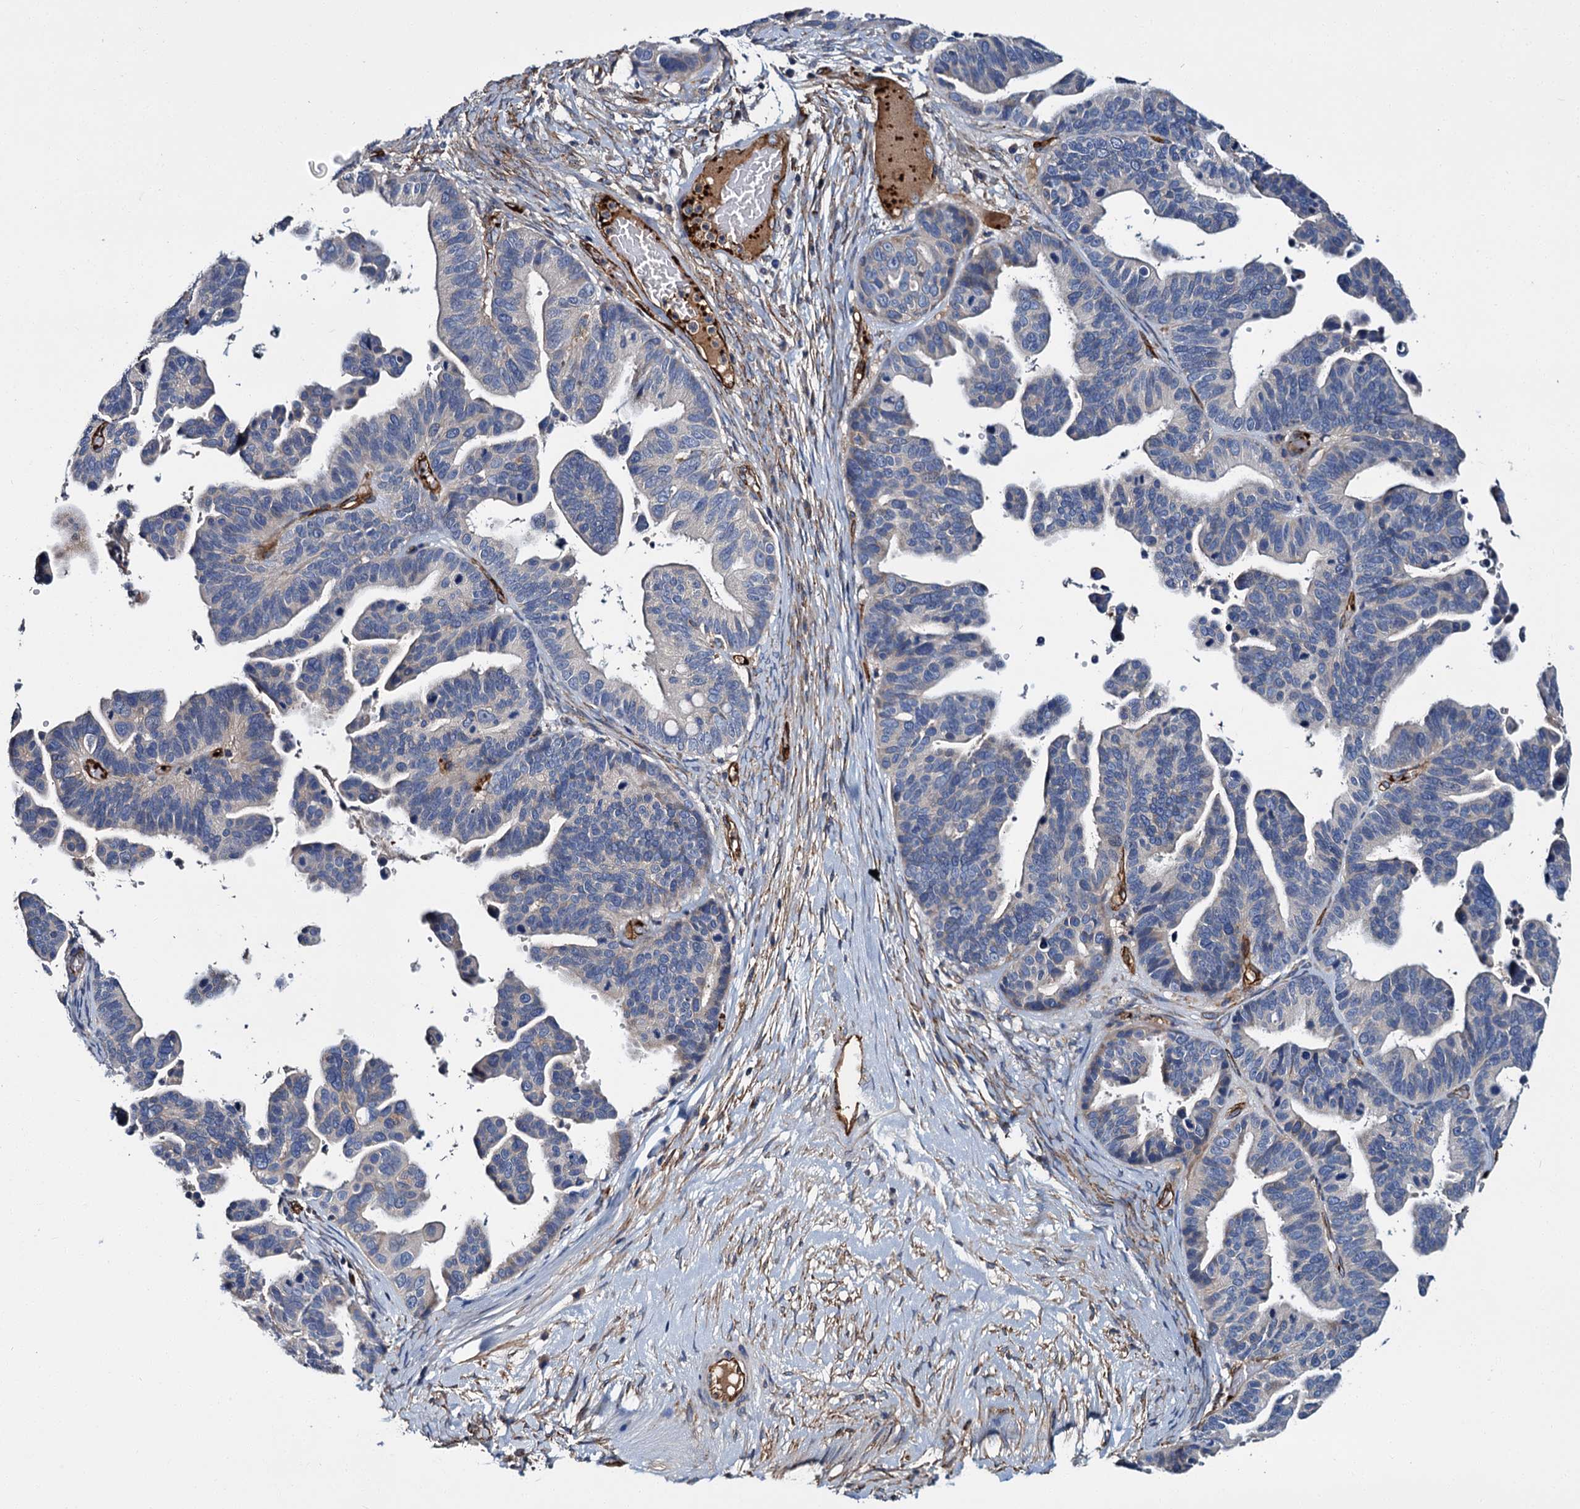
{"staining": {"intensity": "negative", "quantity": "none", "location": "none"}, "tissue": "ovarian cancer", "cell_type": "Tumor cells", "image_type": "cancer", "snomed": [{"axis": "morphology", "description": "Cystadenocarcinoma, serous, NOS"}, {"axis": "topography", "description": "Ovary"}], "caption": "Tumor cells show no significant positivity in ovarian serous cystadenocarcinoma. Brightfield microscopy of immunohistochemistry (IHC) stained with DAB (brown) and hematoxylin (blue), captured at high magnification.", "gene": "CACNA1C", "patient": {"sex": "female", "age": 56}}